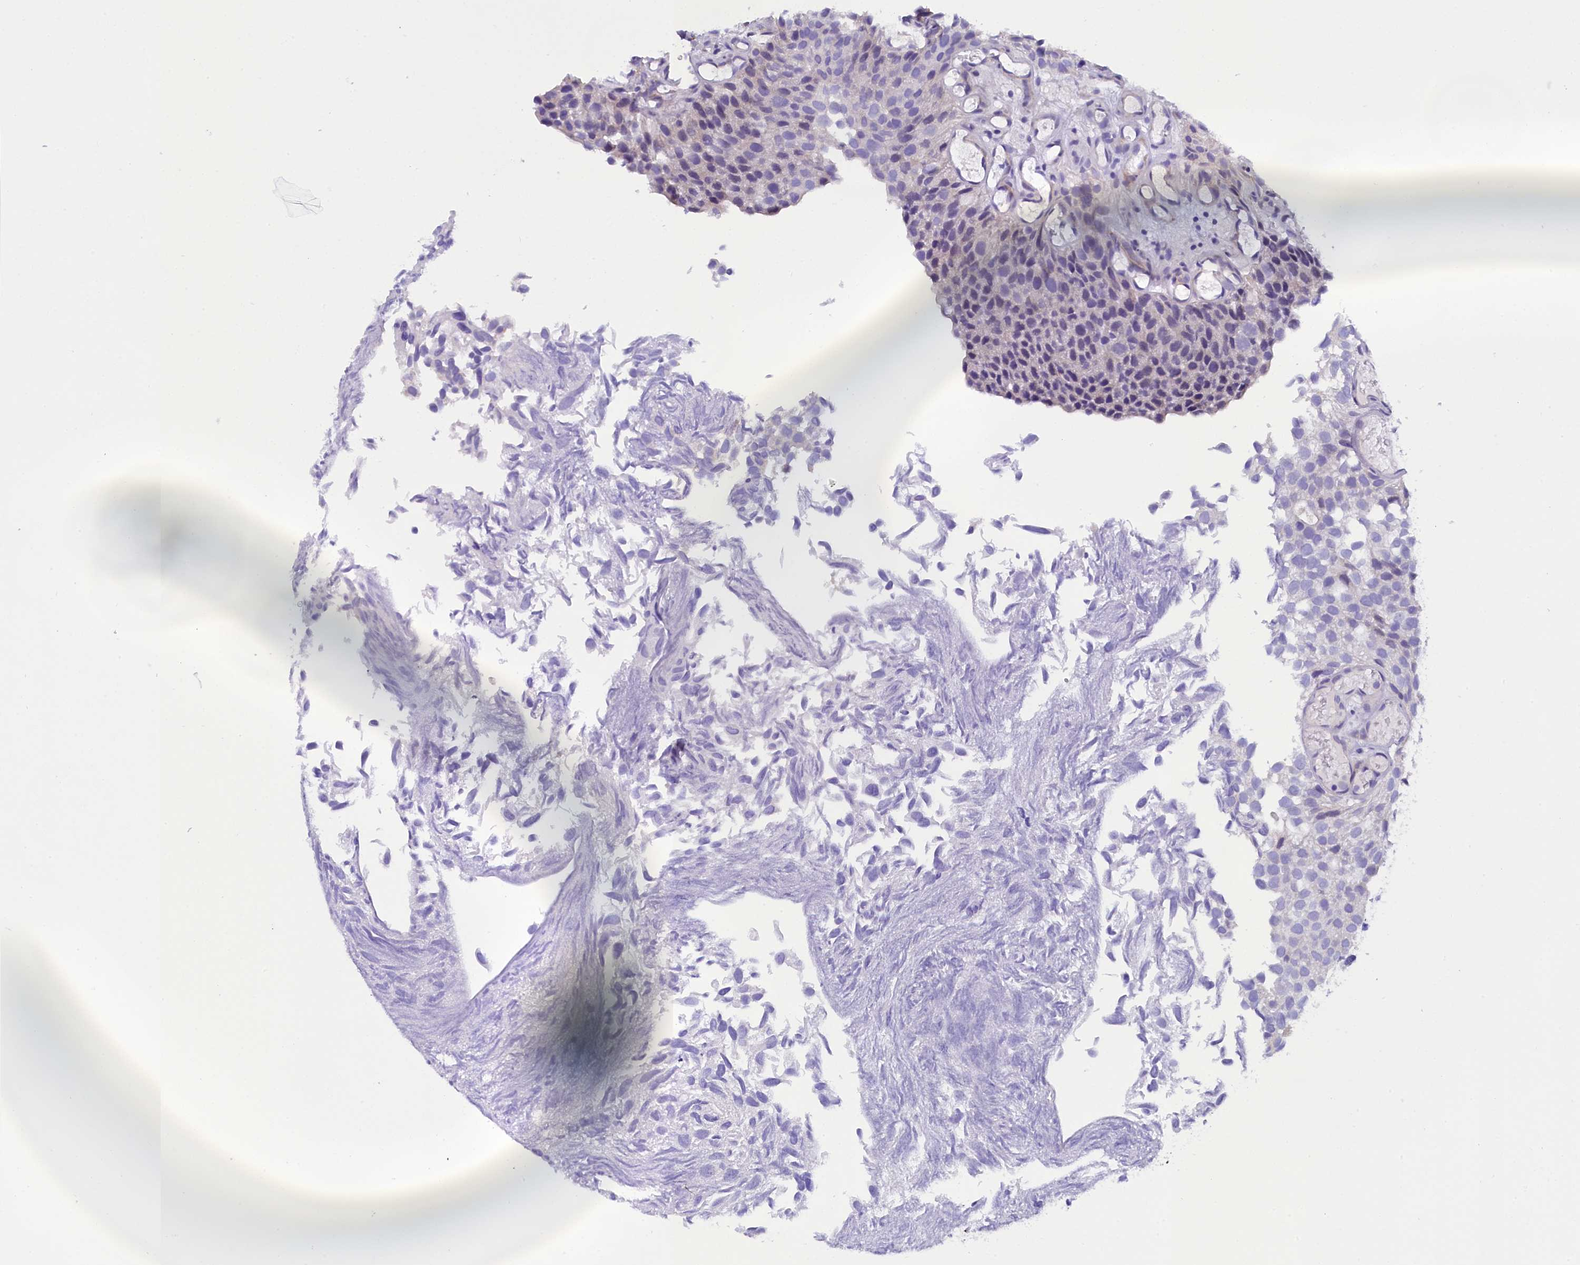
{"staining": {"intensity": "negative", "quantity": "none", "location": "none"}, "tissue": "urothelial cancer", "cell_type": "Tumor cells", "image_type": "cancer", "snomed": [{"axis": "morphology", "description": "Urothelial carcinoma, Low grade"}, {"axis": "topography", "description": "Urinary bladder"}], "caption": "Tumor cells are negative for protein expression in human low-grade urothelial carcinoma.", "gene": "SOD3", "patient": {"sex": "male", "age": 89}}